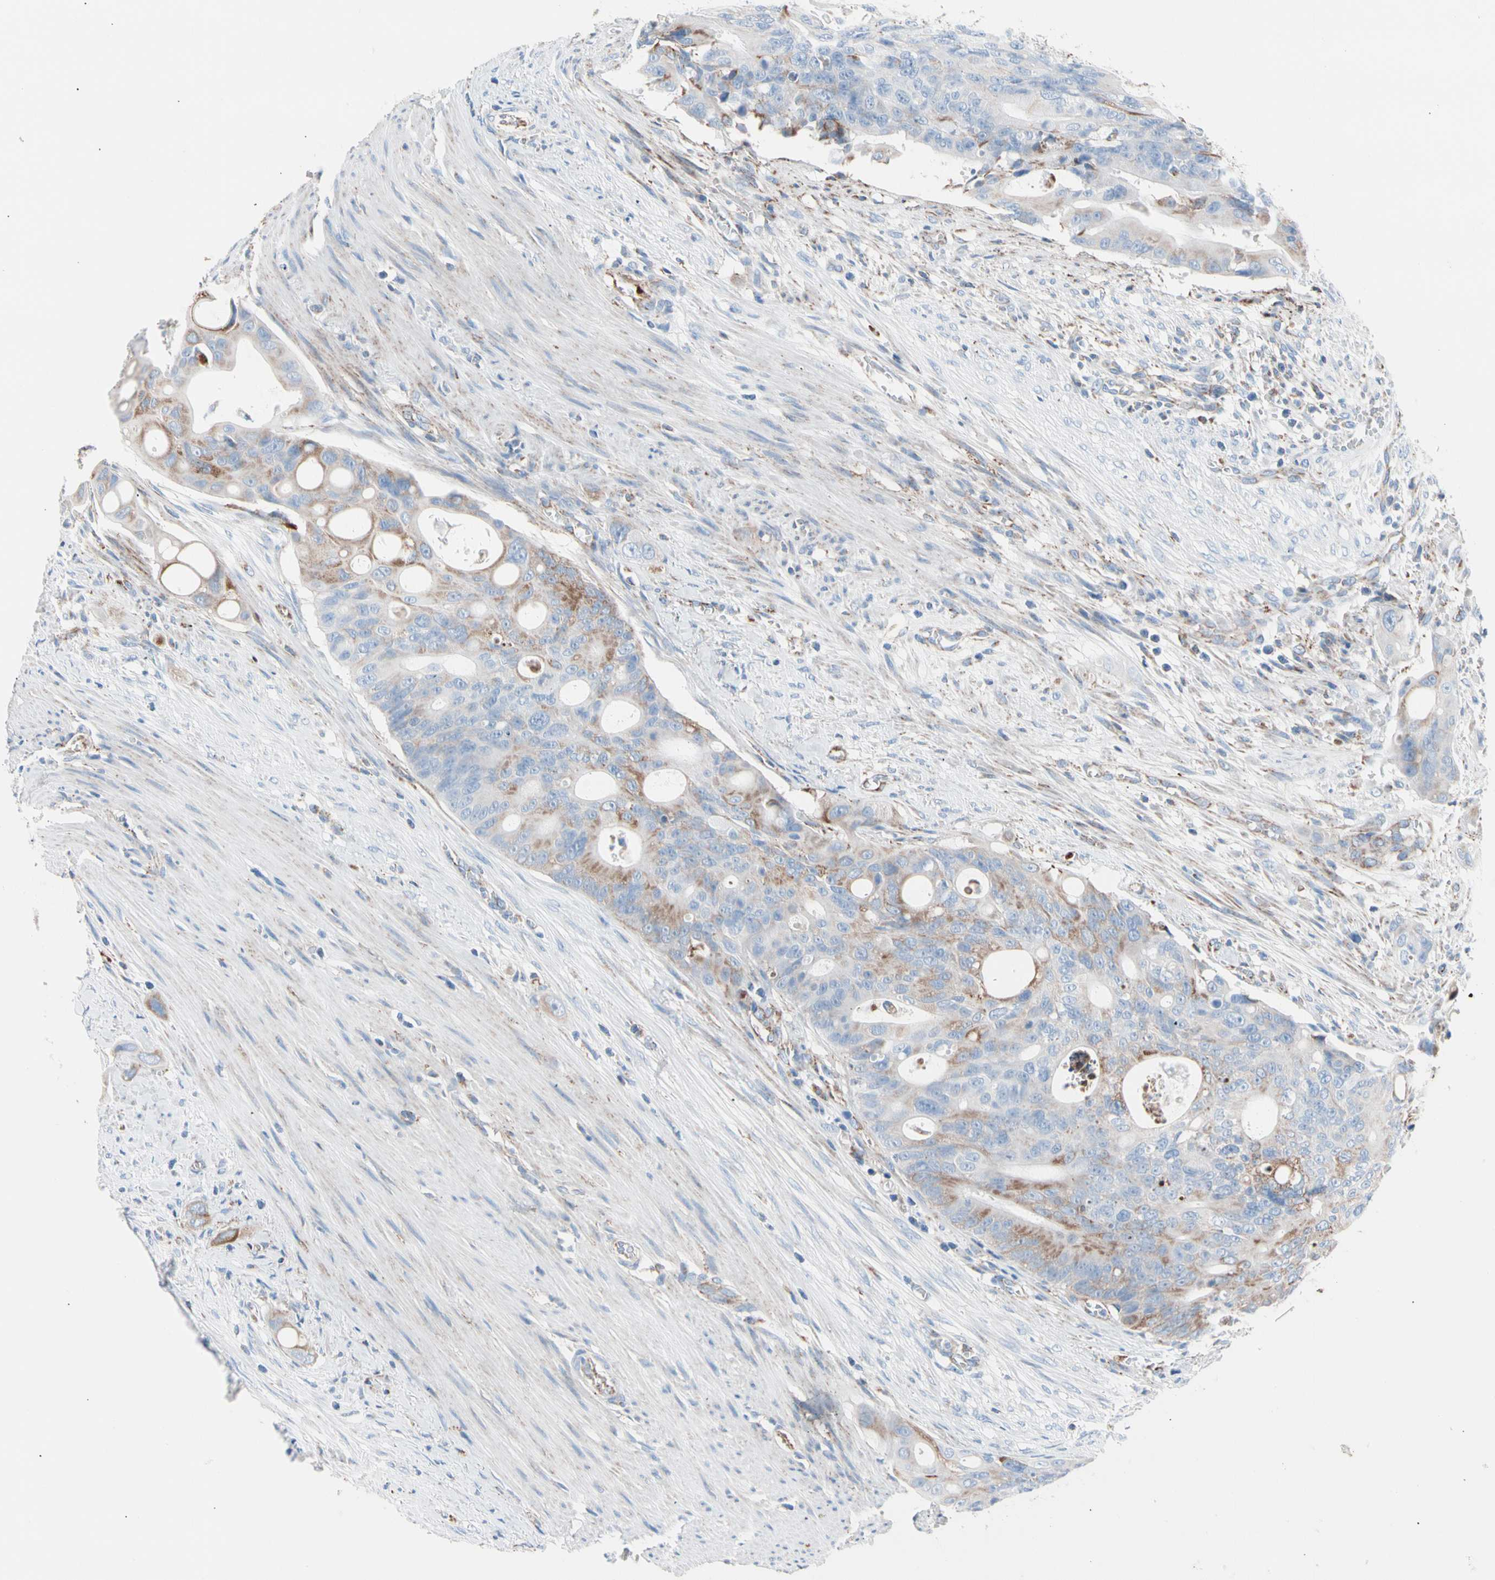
{"staining": {"intensity": "moderate", "quantity": "<25%", "location": "cytoplasmic/membranous"}, "tissue": "colorectal cancer", "cell_type": "Tumor cells", "image_type": "cancer", "snomed": [{"axis": "morphology", "description": "Adenocarcinoma, NOS"}, {"axis": "topography", "description": "Colon"}], "caption": "Moderate cytoplasmic/membranous expression for a protein is identified in about <25% of tumor cells of colorectal adenocarcinoma using IHC.", "gene": "HK1", "patient": {"sex": "female", "age": 57}}